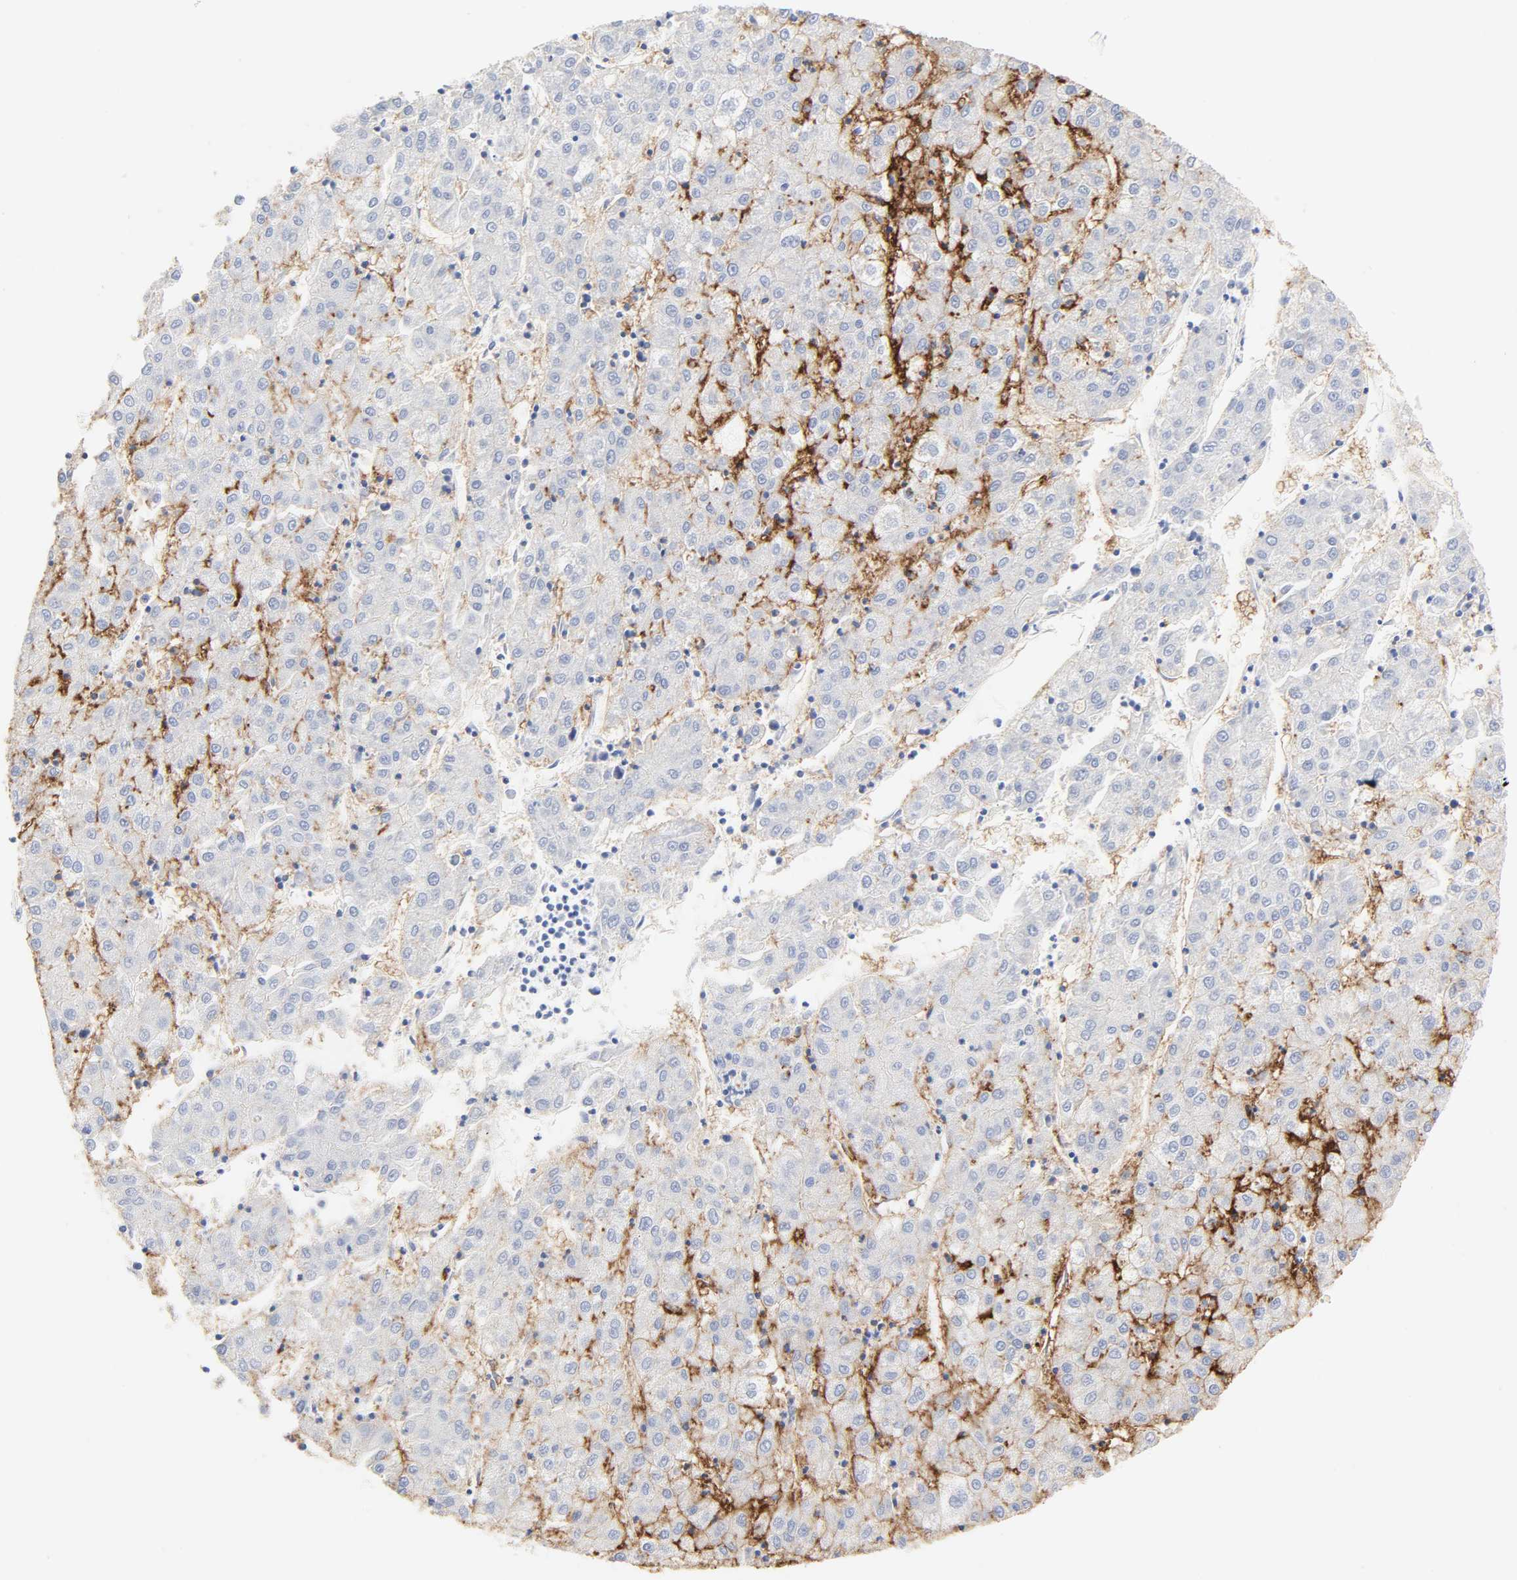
{"staining": {"intensity": "strong", "quantity": "25%-75%", "location": "cytoplasmic/membranous"}, "tissue": "liver cancer", "cell_type": "Tumor cells", "image_type": "cancer", "snomed": [{"axis": "morphology", "description": "Carcinoma, Hepatocellular, NOS"}, {"axis": "topography", "description": "Liver"}], "caption": "Strong cytoplasmic/membranous staining is identified in about 25%-75% of tumor cells in liver hepatocellular carcinoma. (brown staining indicates protein expression, while blue staining denotes nuclei).", "gene": "SLCO1B3", "patient": {"sex": "male", "age": 72}}